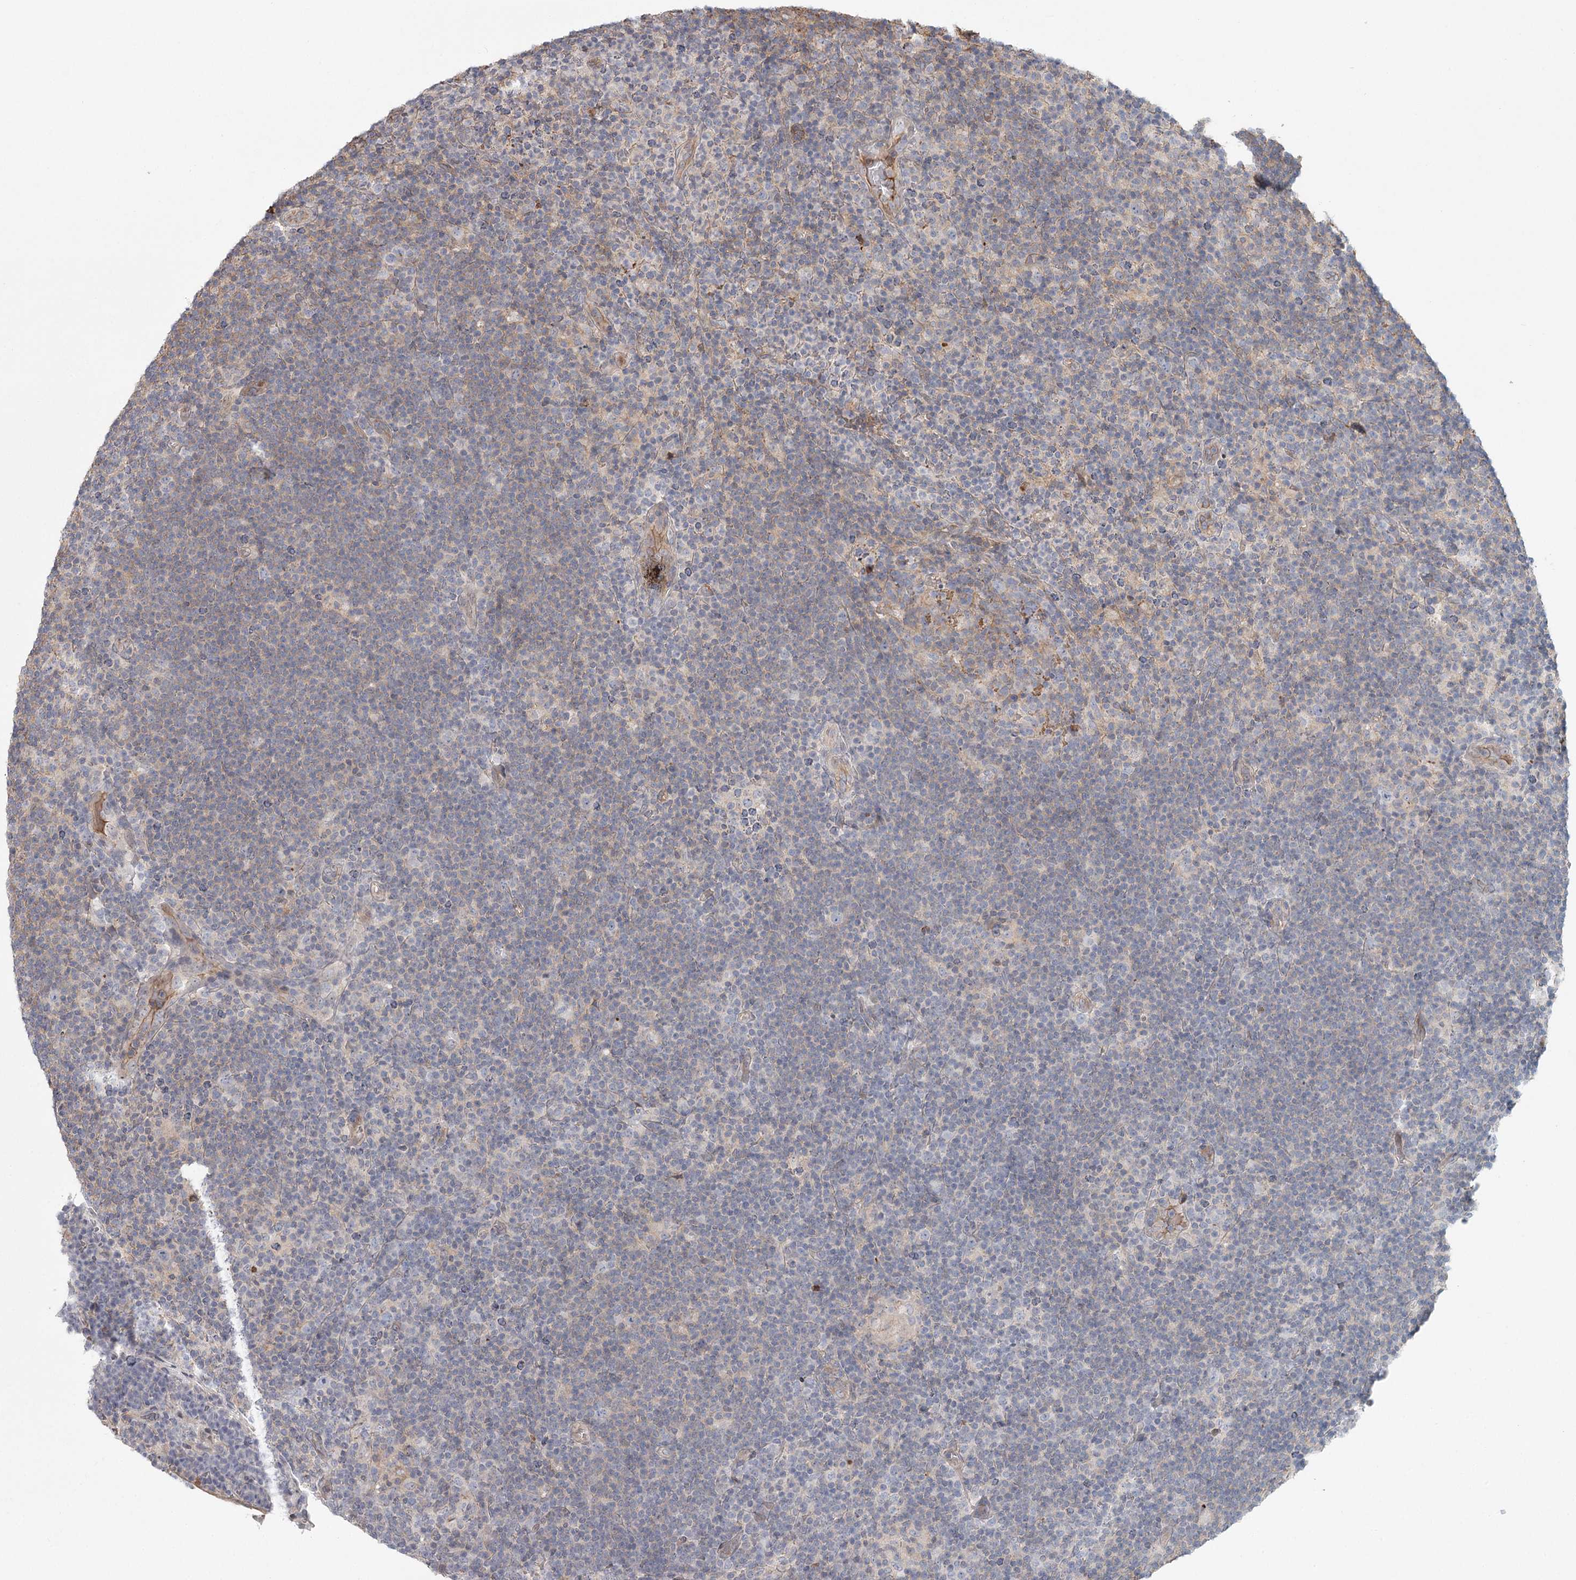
{"staining": {"intensity": "negative", "quantity": "none", "location": "none"}, "tissue": "lymphoma", "cell_type": "Tumor cells", "image_type": "cancer", "snomed": [{"axis": "morphology", "description": "Hodgkin's disease, NOS"}, {"axis": "topography", "description": "Lymph node"}], "caption": "The IHC photomicrograph has no significant staining in tumor cells of Hodgkin's disease tissue.", "gene": "DHRS9", "patient": {"sex": "female", "age": 57}}